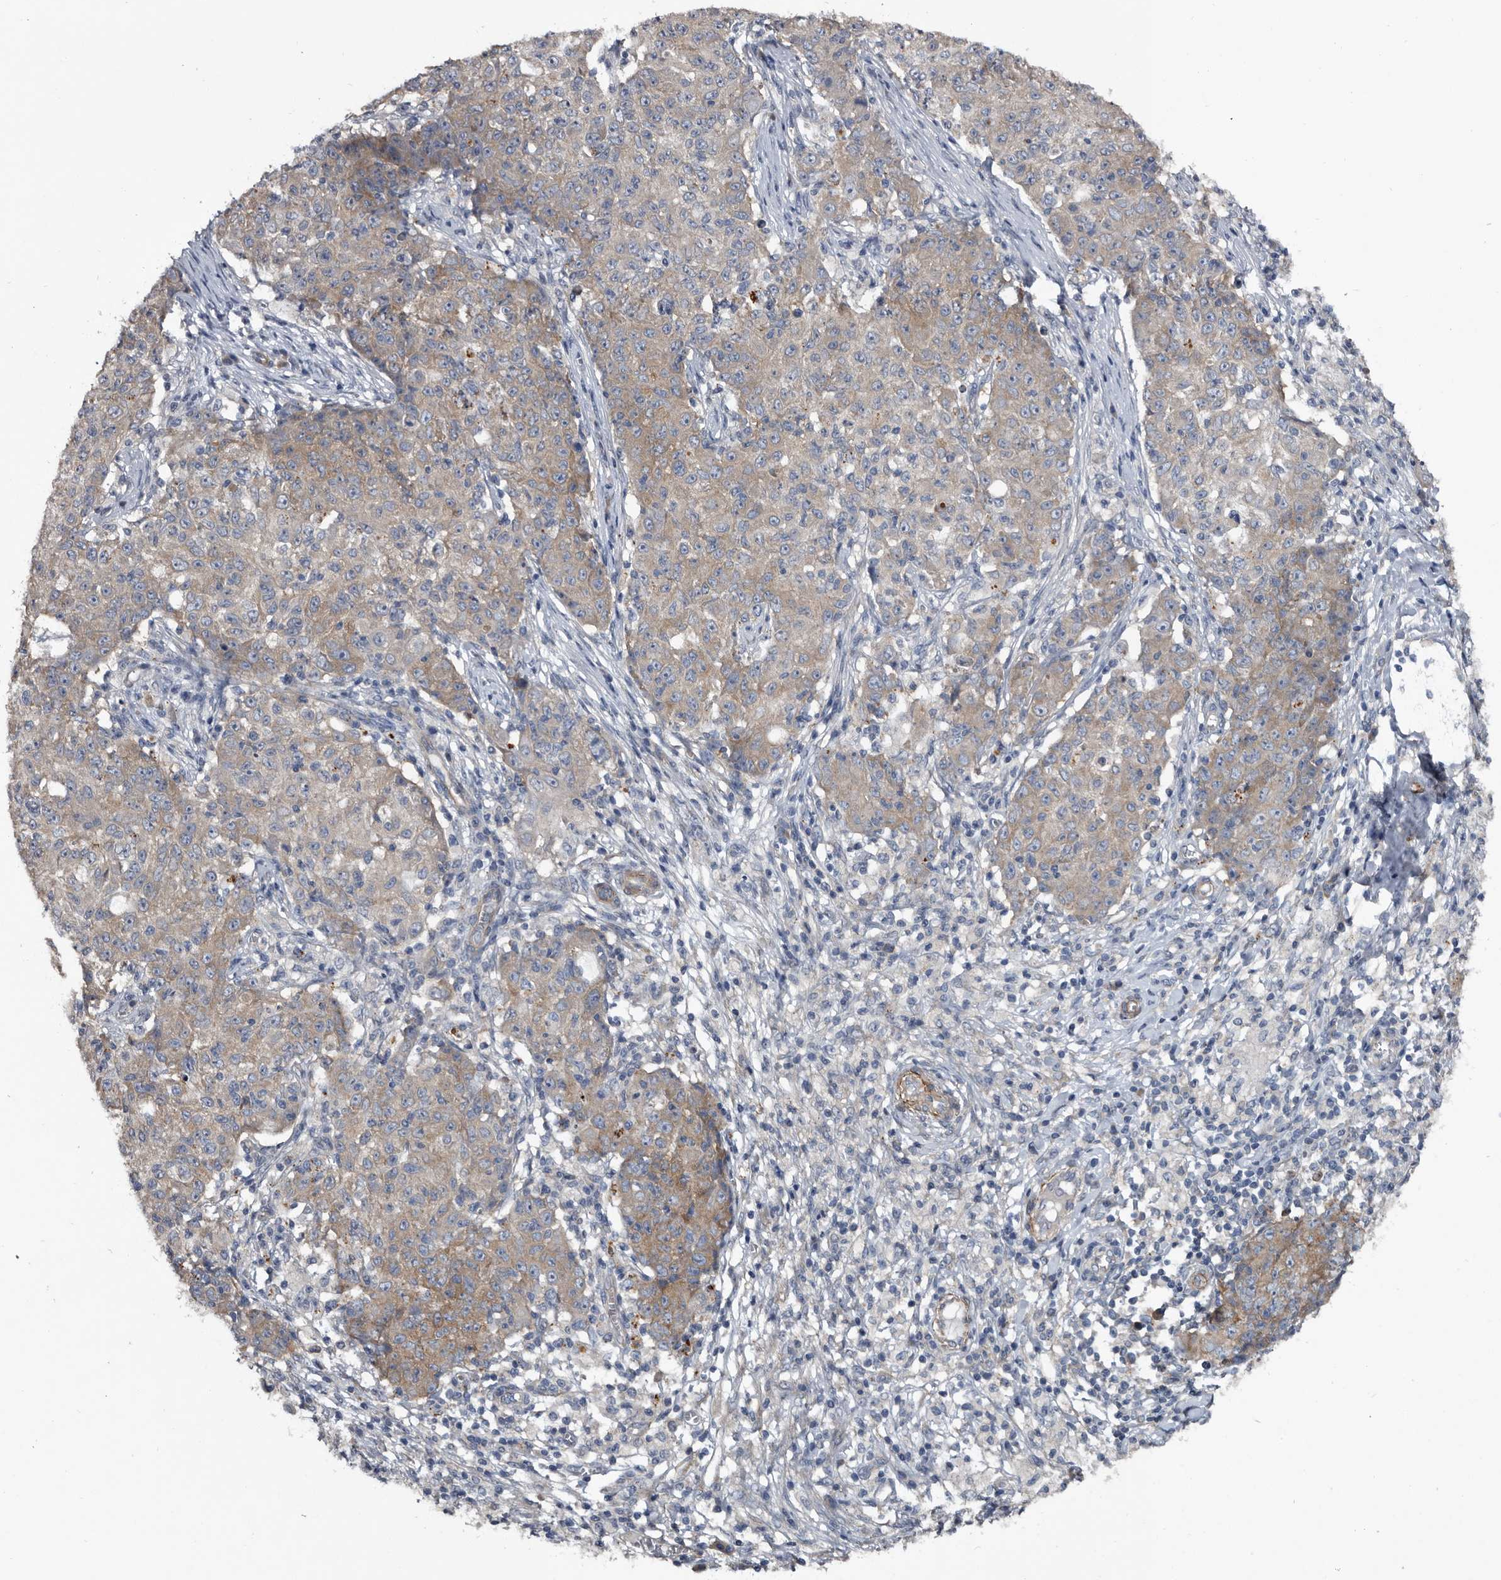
{"staining": {"intensity": "weak", "quantity": ">75%", "location": "cytoplasmic/membranous"}, "tissue": "ovarian cancer", "cell_type": "Tumor cells", "image_type": "cancer", "snomed": [{"axis": "morphology", "description": "Carcinoma, endometroid"}, {"axis": "topography", "description": "Ovary"}], "caption": "A low amount of weak cytoplasmic/membranous staining is seen in approximately >75% of tumor cells in ovarian cancer tissue. The staining was performed using DAB to visualize the protein expression in brown, while the nuclei were stained in blue with hematoxylin (Magnification: 20x).", "gene": "IARS1", "patient": {"sex": "female", "age": 42}}